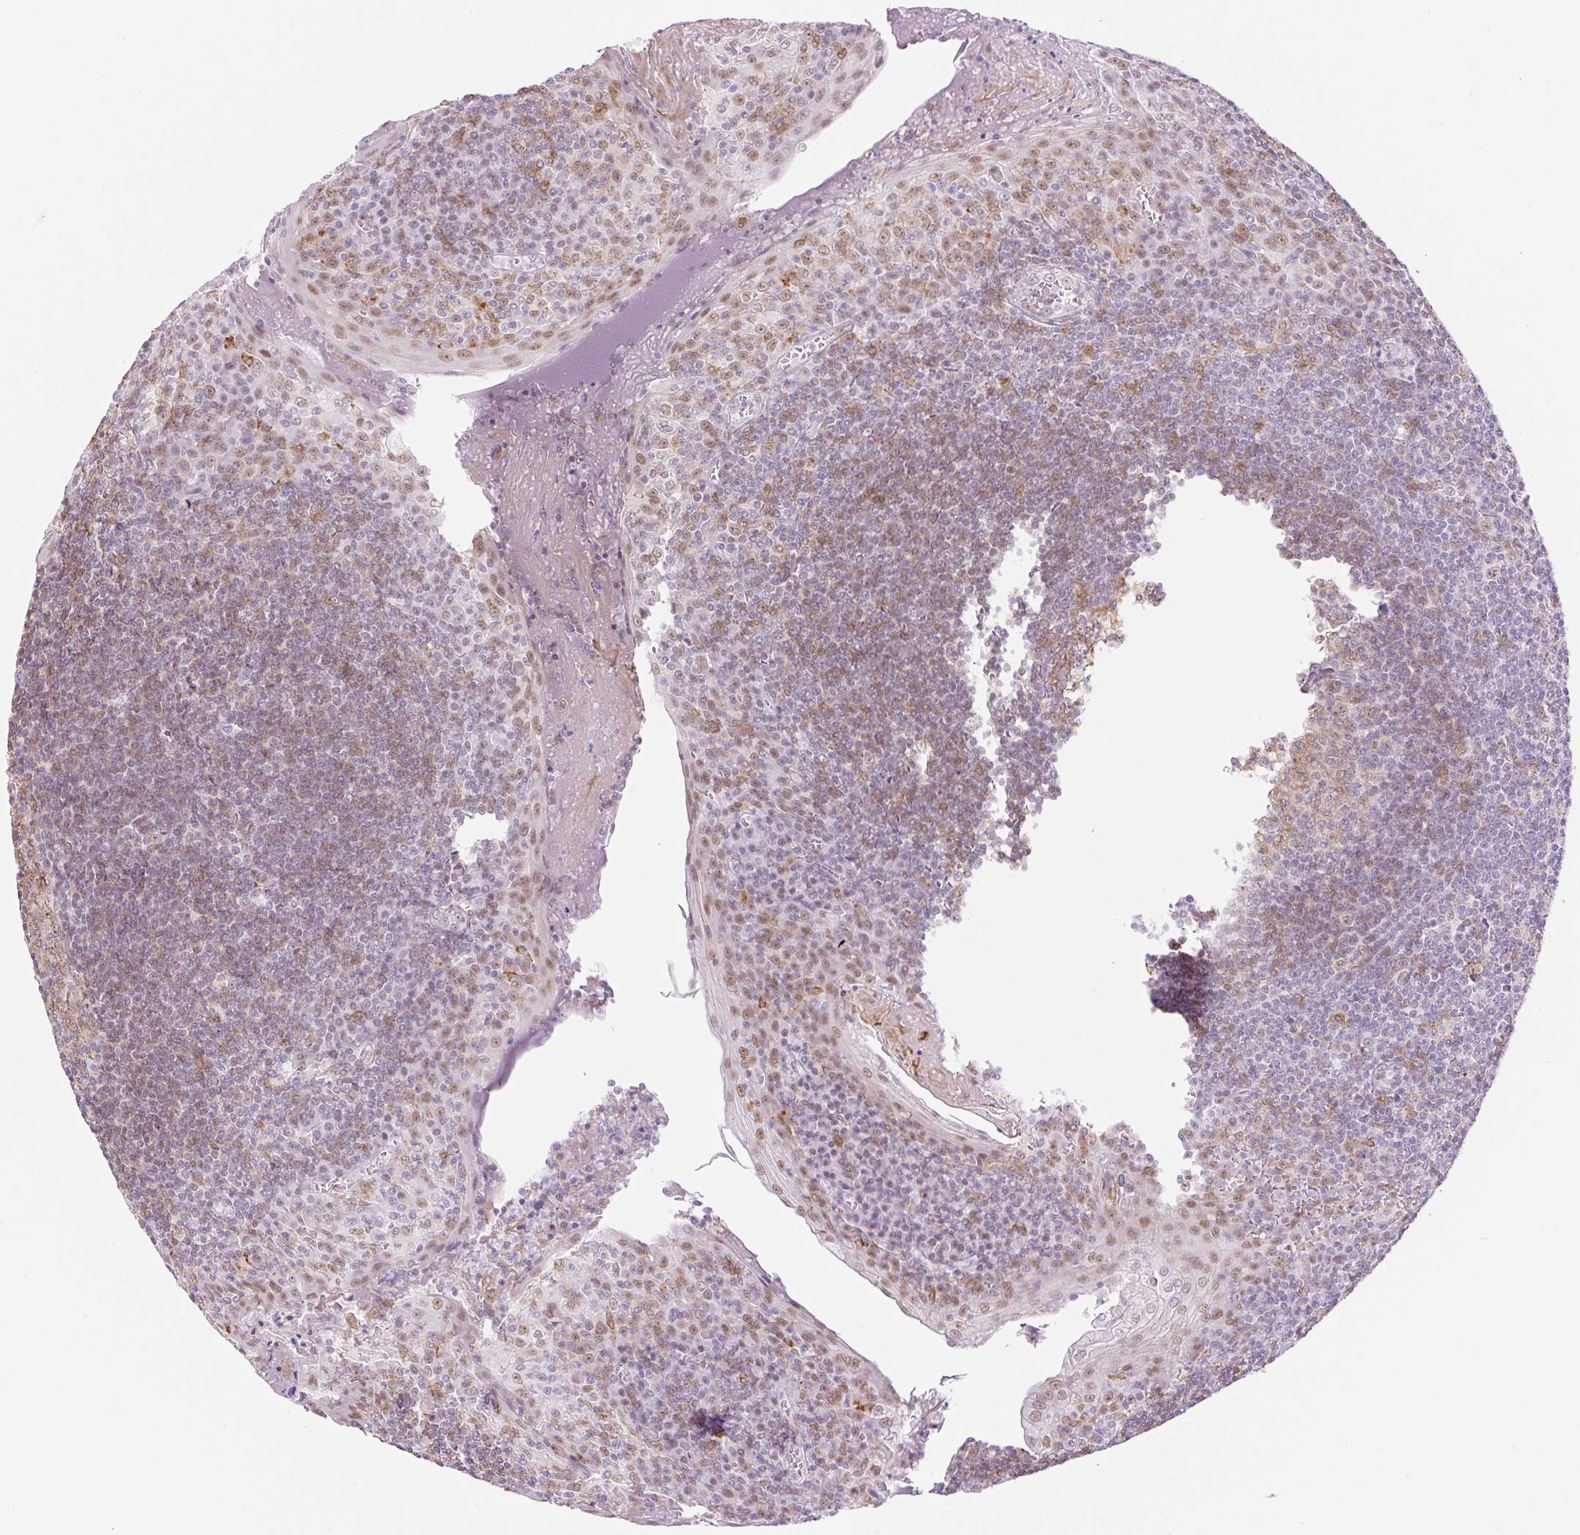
{"staining": {"intensity": "moderate", "quantity": ">75%", "location": "cytoplasmic/membranous,nuclear"}, "tissue": "tonsil", "cell_type": "Germinal center cells", "image_type": "normal", "snomed": [{"axis": "morphology", "description": "Normal tissue, NOS"}, {"axis": "topography", "description": "Tonsil"}], "caption": "IHC of unremarkable tonsil demonstrates medium levels of moderate cytoplasmic/membranous,nuclear expression in about >75% of germinal center cells.", "gene": "PALM3", "patient": {"sex": "male", "age": 27}}